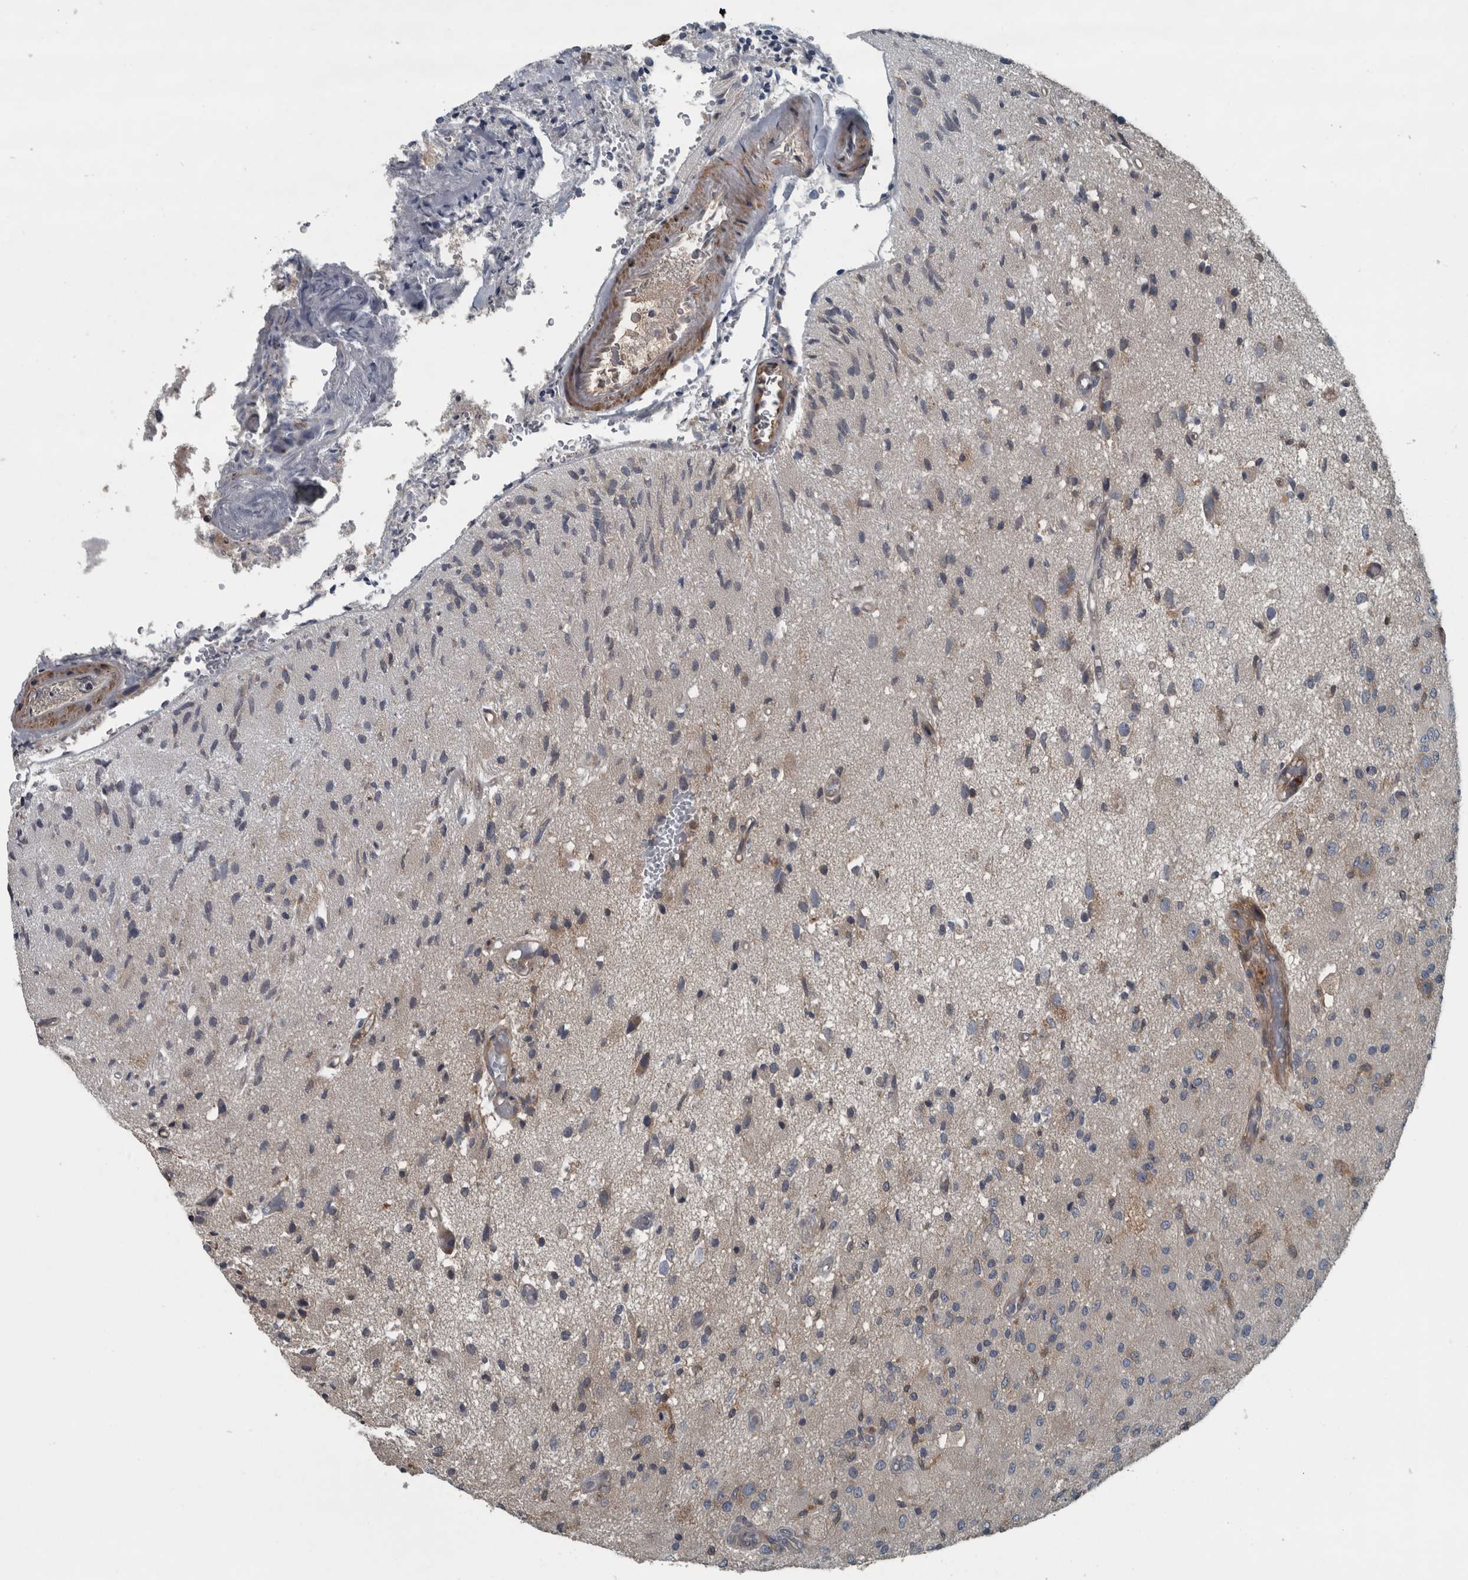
{"staining": {"intensity": "negative", "quantity": "none", "location": "none"}, "tissue": "glioma", "cell_type": "Tumor cells", "image_type": "cancer", "snomed": [{"axis": "morphology", "description": "Normal tissue, NOS"}, {"axis": "morphology", "description": "Glioma, malignant, High grade"}, {"axis": "topography", "description": "Cerebral cortex"}], "caption": "DAB immunohistochemical staining of human malignant glioma (high-grade) displays no significant expression in tumor cells. (DAB IHC, high magnification).", "gene": "EXOC8", "patient": {"sex": "male", "age": 77}}